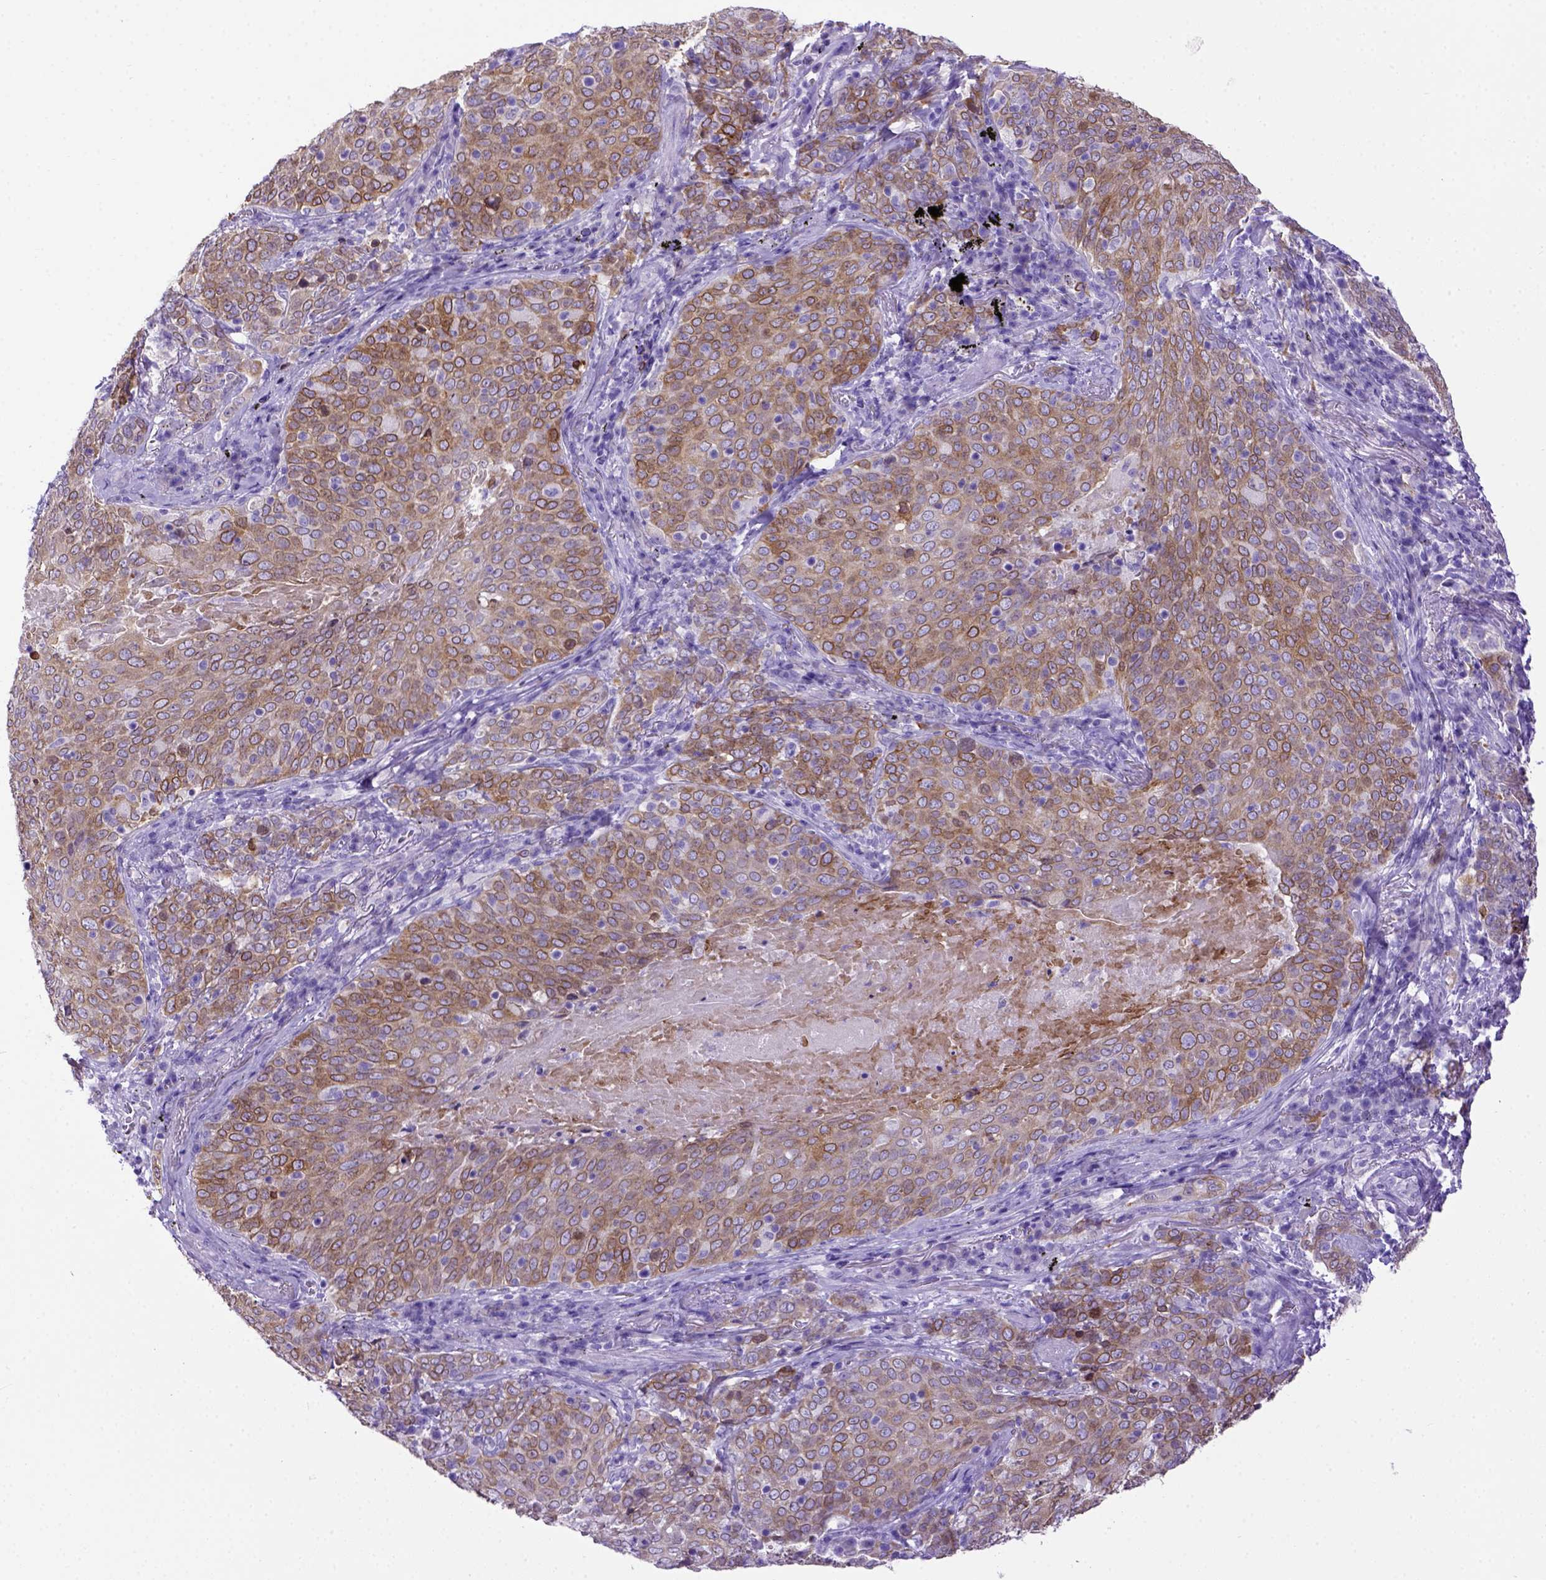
{"staining": {"intensity": "moderate", "quantity": ">75%", "location": "cytoplasmic/membranous"}, "tissue": "lung cancer", "cell_type": "Tumor cells", "image_type": "cancer", "snomed": [{"axis": "morphology", "description": "Squamous cell carcinoma, NOS"}, {"axis": "topography", "description": "Lung"}], "caption": "Immunohistochemistry (IHC) histopathology image of human squamous cell carcinoma (lung) stained for a protein (brown), which displays medium levels of moderate cytoplasmic/membranous positivity in about >75% of tumor cells.", "gene": "PTGES", "patient": {"sex": "male", "age": 82}}